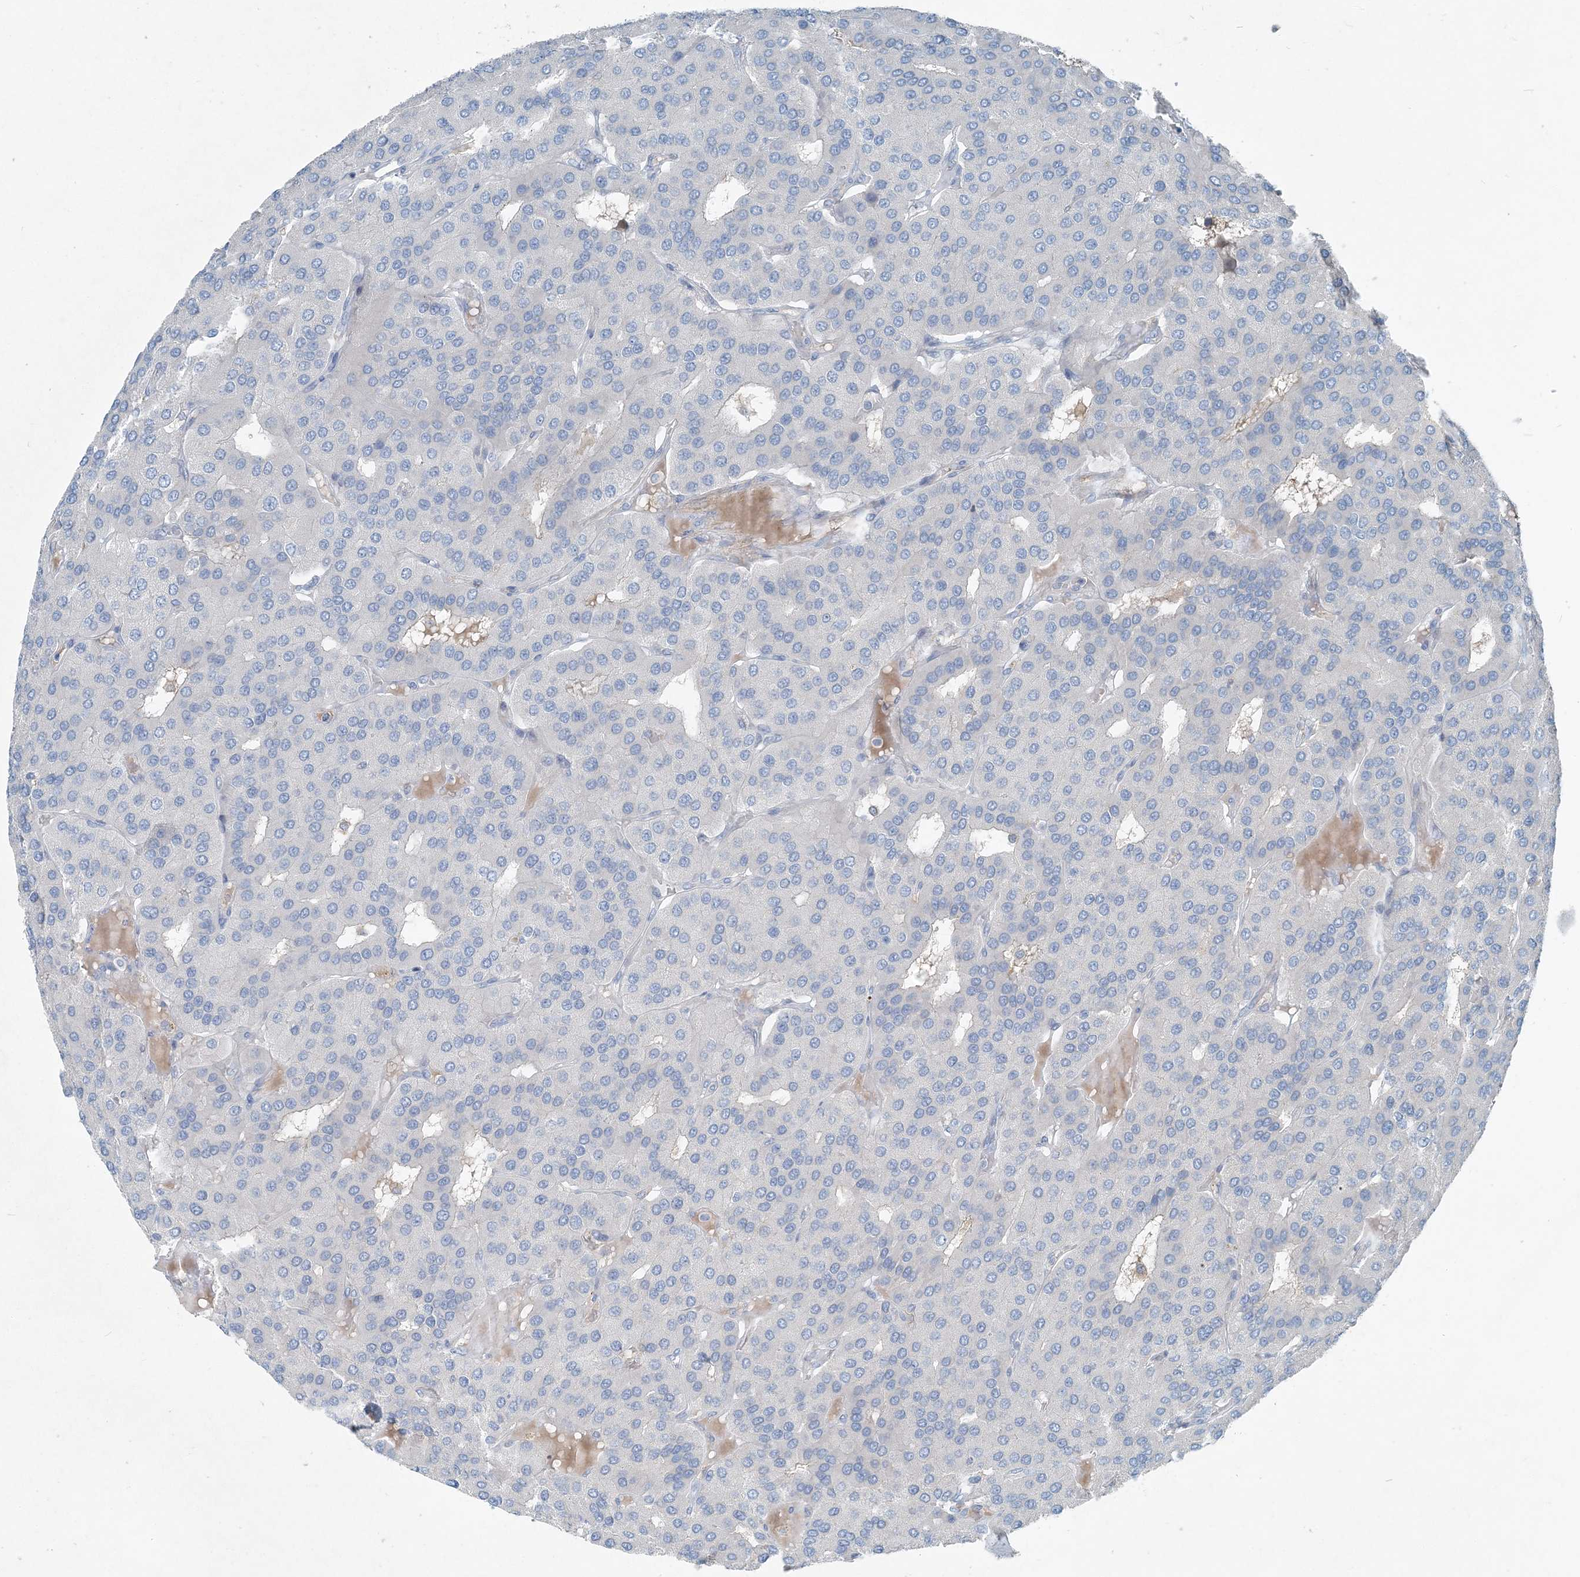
{"staining": {"intensity": "negative", "quantity": "none", "location": "none"}, "tissue": "parathyroid gland", "cell_type": "Glandular cells", "image_type": "normal", "snomed": [{"axis": "morphology", "description": "Normal tissue, NOS"}, {"axis": "morphology", "description": "Adenoma, NOS"}, {"axis": "topography", "description": "Parathyroid gland"}], "caption": "Immunohistochemical staining of benign parathyroid gland demonstrates no significant staining in glandular cells.", "gene": "ARMH1", "patient": {"sex": "female", "age": 86}}